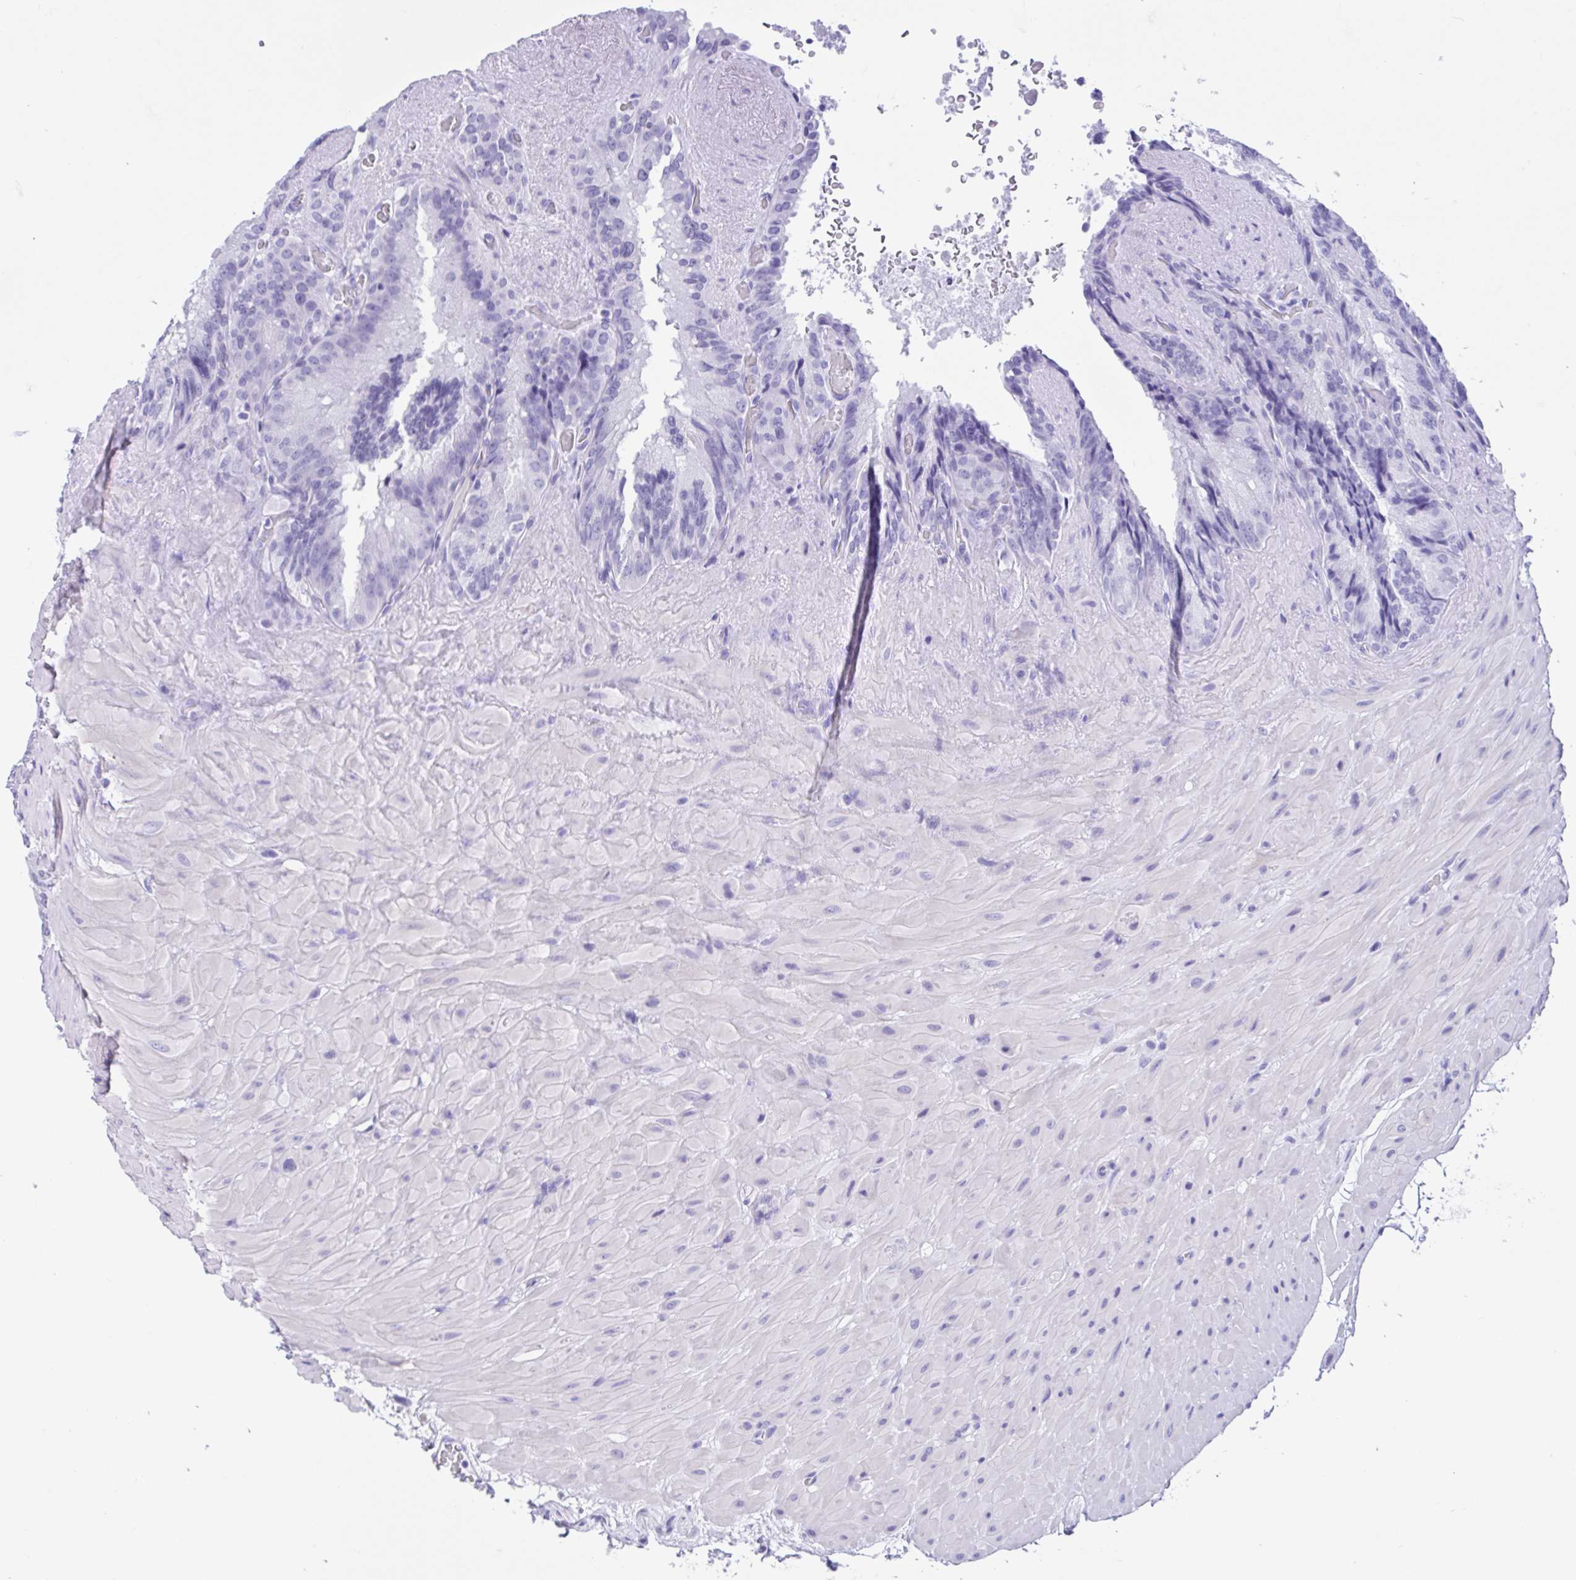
{"staining": {"intensity": "weak", "quantity": "<25%", "location": "cytoplasmic/membranous"}, "tissue": "seminal vesicle", "cell_type": "Glandular cells", "image_type": "normal", "snomed": [{"axis": "morphology", "description": "Normal tissue, NOS"}, {"axis": "topography", "description": "Seminal veicle"}], "caption": "The image exhibits no staining of glandular cells in normal seminal vesicle. Brightfield microscopy of IHC stained with DAB (3,3'-diaminobenzidine) (brown) and hematoxylin (blue), captured at high magnification.", "gene": "IAPP", "patient": {"sex": "male", "age": 60}}